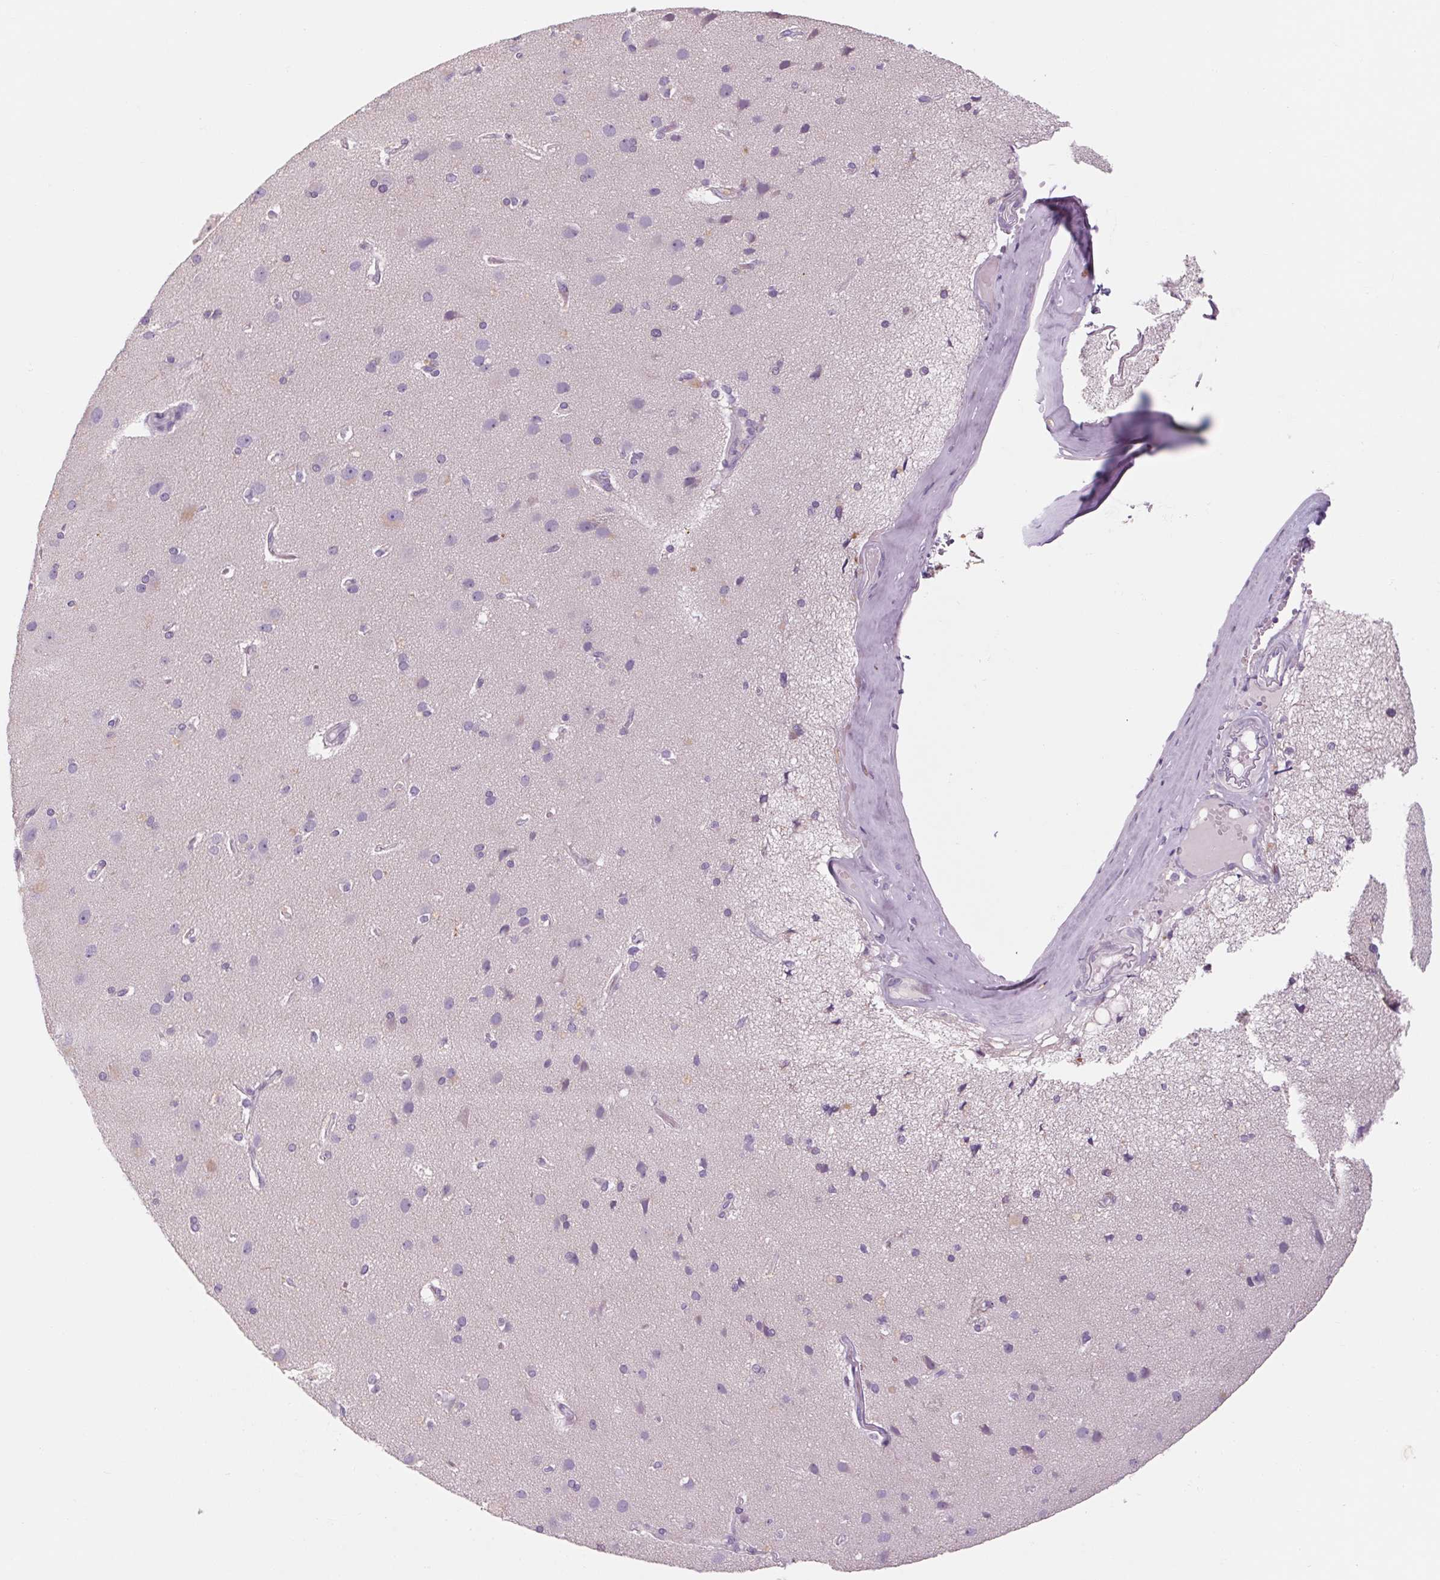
{"staining": {"intensity": "negative", "quantity": "none", "location": "none"}, "tissue": "cerebral cortex", "cell_type": "Endothelial cells", "image_type": "normal", "snomed": [{"axis": "morphology", "description": "Normal tissue, NOS"}, {"axis": "morphology", "description": "Glioma, malignant, High grade"}, {"axis": "topography", "description": "Cerebral cortex"}], "caption": "The immunohistochemistry micrograph has no significant expression in endothelial cells of cerebral cortex. (Stains: DAB immunohistochemistry (IHC) with hematoxylin counter stain, Microscopy: brightfield microscopy at high magnification).", "gene": "RPTN", "patient": {"sex": "male", "age": 71}}